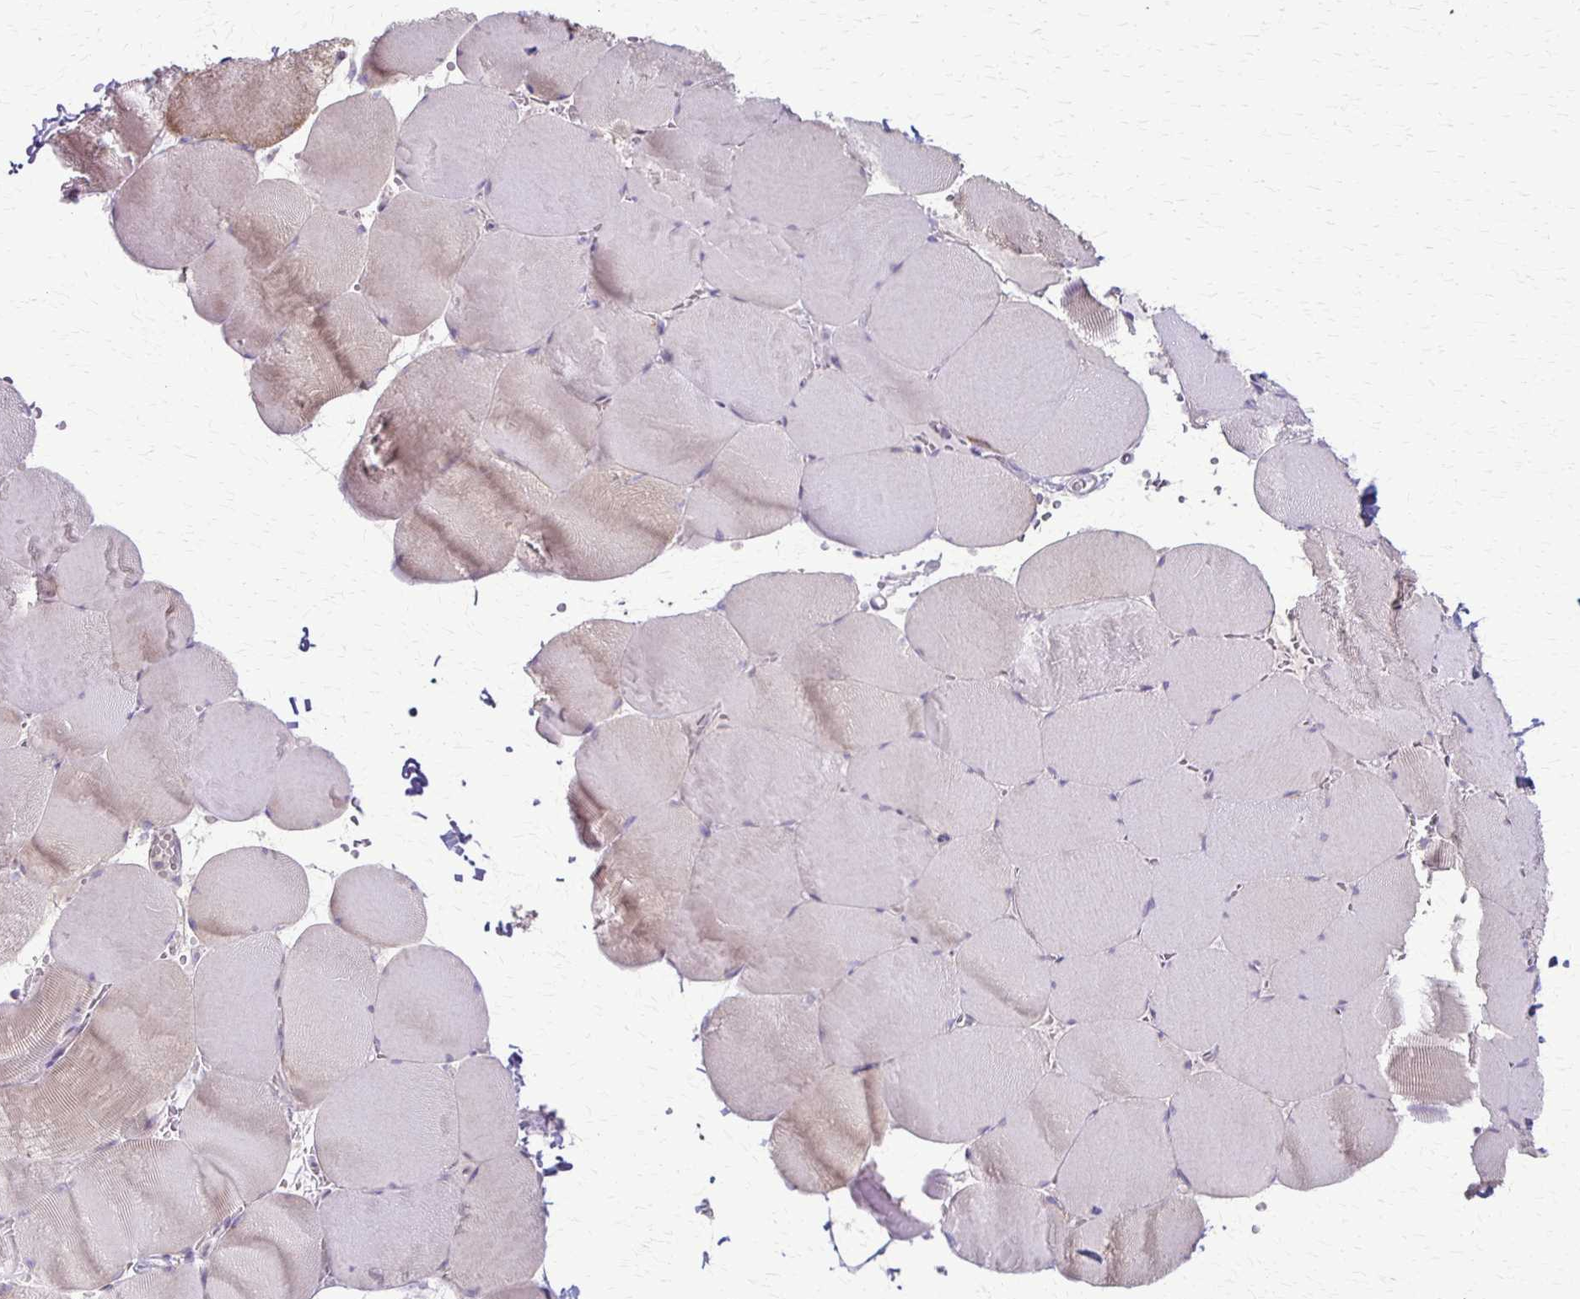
{"staining": {"intensity": "weak", "quantity": "<25%", "location": "cytoplasmic/membranous"}, "tissue": "skeletal muscle", "cell_type": "Myocytes", "image_type": "normal", "snomed": [{"axis": "morphology", "description": "Normal tissue, NOS"}, {"axis": "topography", "description": "Skeletal muscle"}, {"axis": "topography", "description": "Head-Neck"}], "caption": "This is an immunohistochemistry (IHC) photomicrograph of unremarkable human skeletal muscle. There is no staining in myocytes.", "gene": "SLC35E2B", "patient": {"sex": "male", "age": 66}}